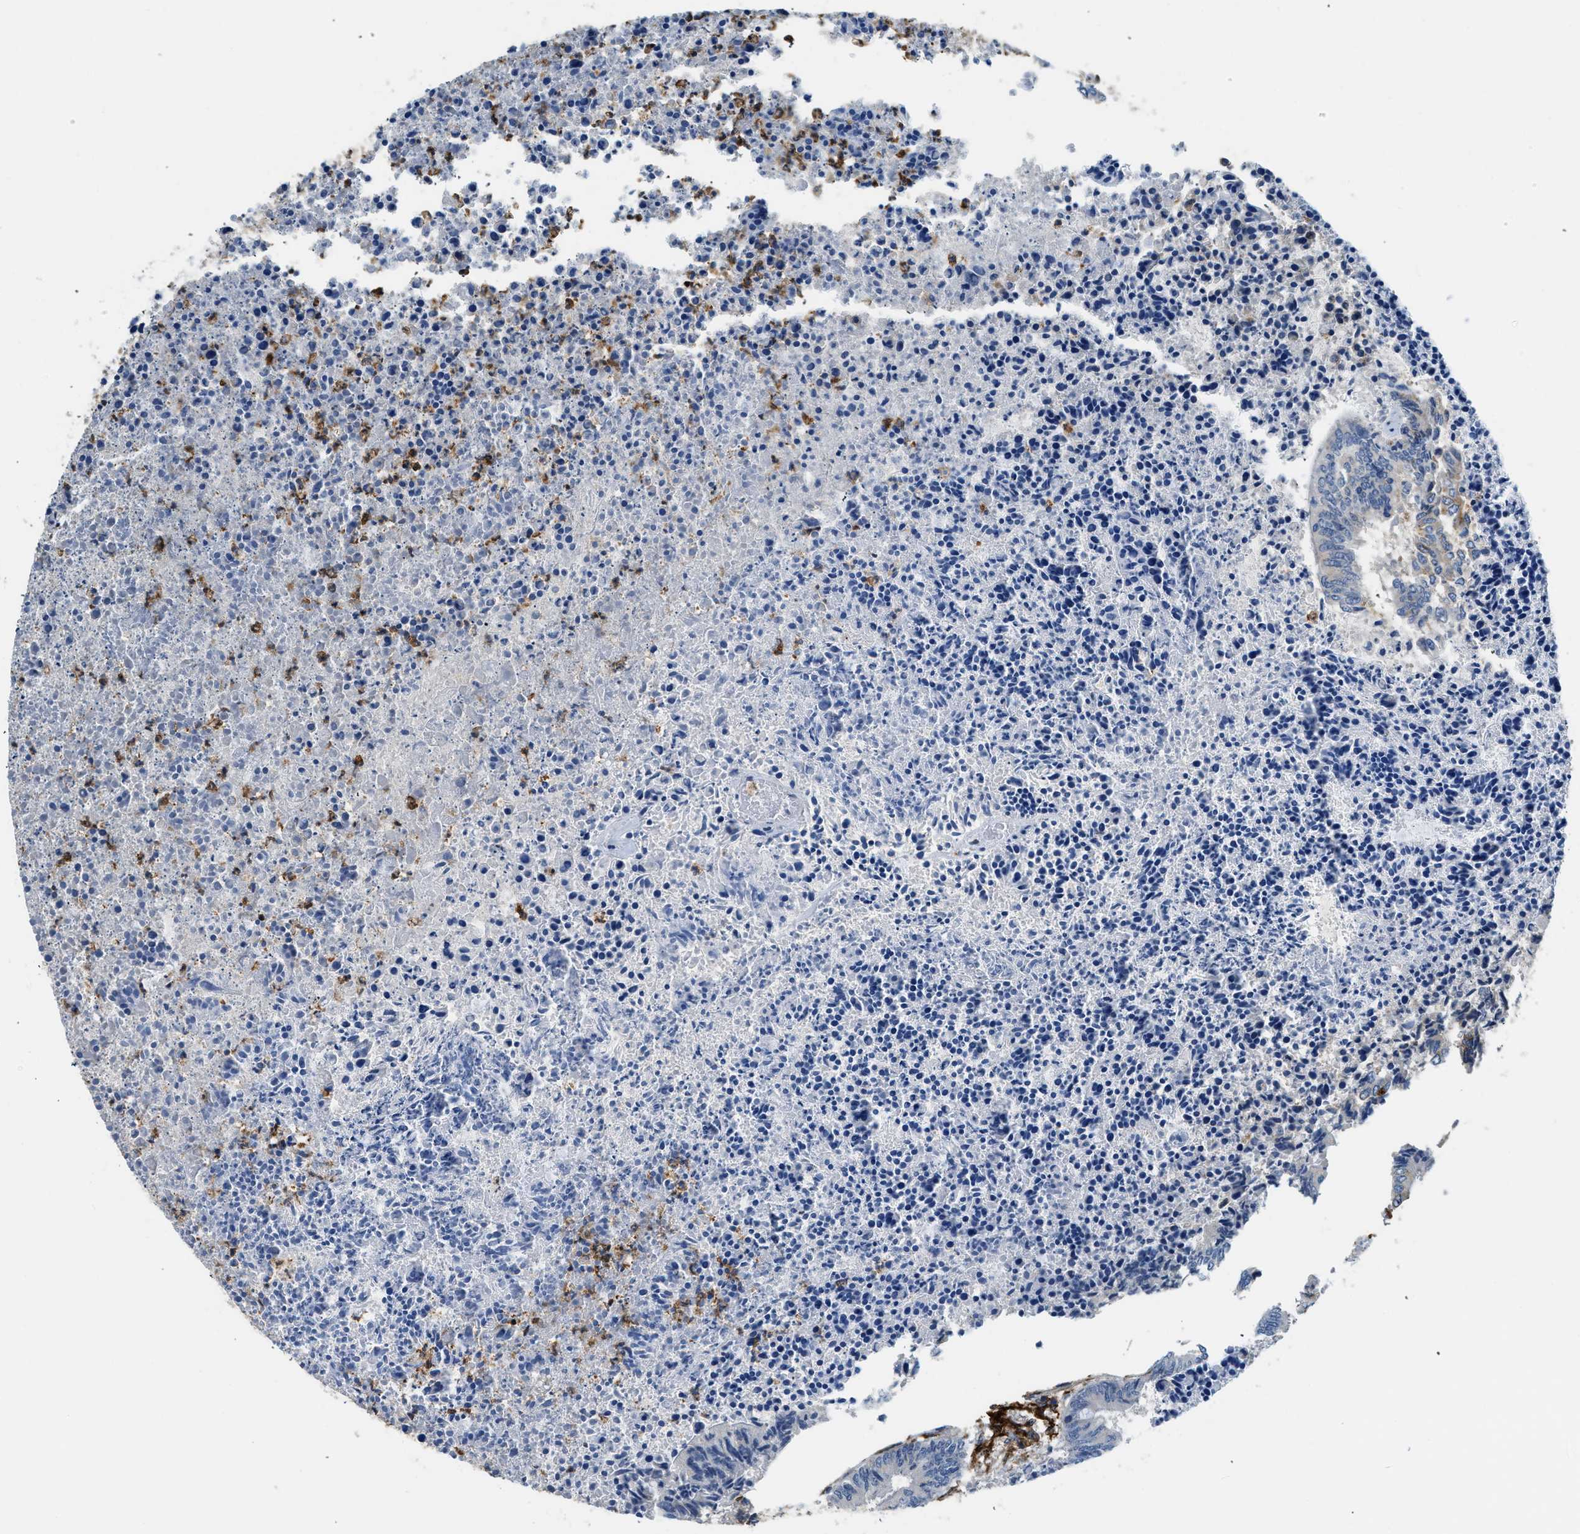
{"staining": {"intensity": "moderate", "quantity": "<25%", "location": "cytoplasmic/membranous"}, "tissue": "colorectal cancer", "cell_type": "Tumor cells", "image_type": "cancer", "snomed": [{"axis": "morphology", "description": "Adenocarcinoma, NOS"}, {"axis": "topography", "description": "Rectum"}], "caption": "A histopathology image of colorectal adenocarcinoma stained for a protein reveals moderate cytoplasmic/membranous brown staining in tumor cells. The staining was performed using DAB (3,3'-diaminobenzidine), with brown indicating positive protein expression. Nuclei are stained blue with hematoxylin.", "gene": "HIP1", "patient": {"sex": "male", "age": 63}}